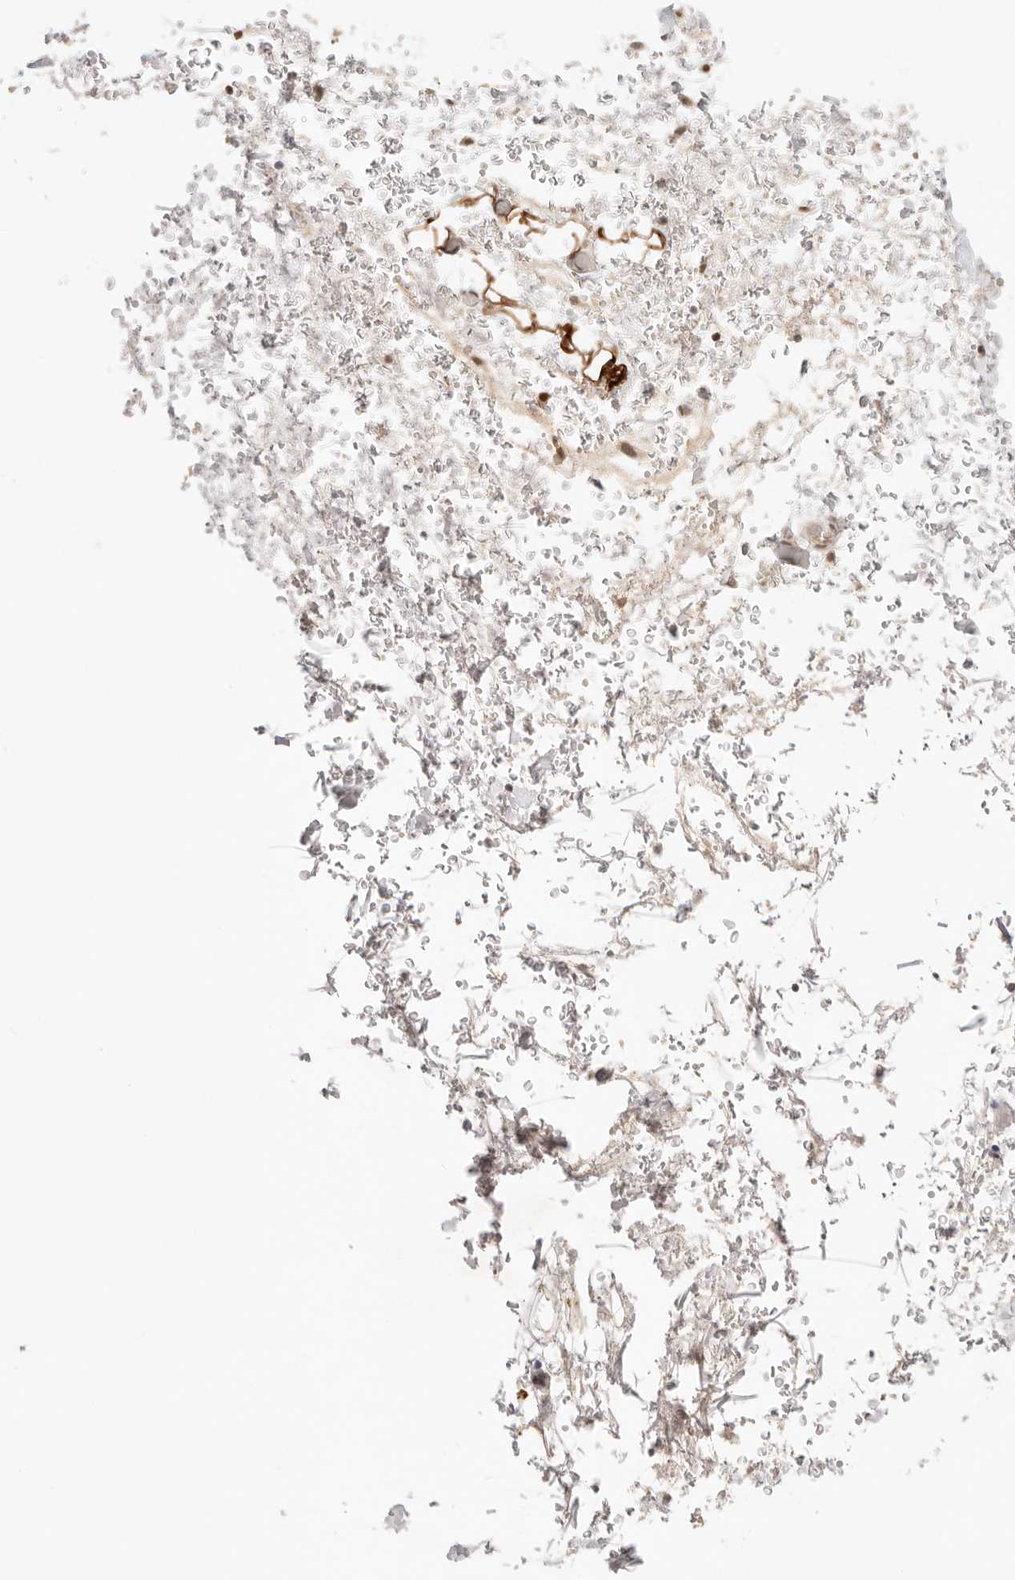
{"staining": {"intensity": "moderate", "quantity": ">75%", "location": "cytoplasmic/membranous"}, "tissue": "adipose tissue", "cell_type": "Adipocytes", "image_type": "normal", "snomed": [{"axis": "morphology", "description": "Normal tissue, NOS"}, {"axis": "morphology", "description": "Adenocarcinoma, NOS"}, {"axis": "topography", "description": "Esophagus"}], "caption": "This is a micrograph of immunohistochemistry staining of unremarkable adipose tissue, which shows moderate staining in the cytoplasmic/membranous of adipocytes.", "gene": "HOXC5", "patient": {"sex": "male", "age": 62}}